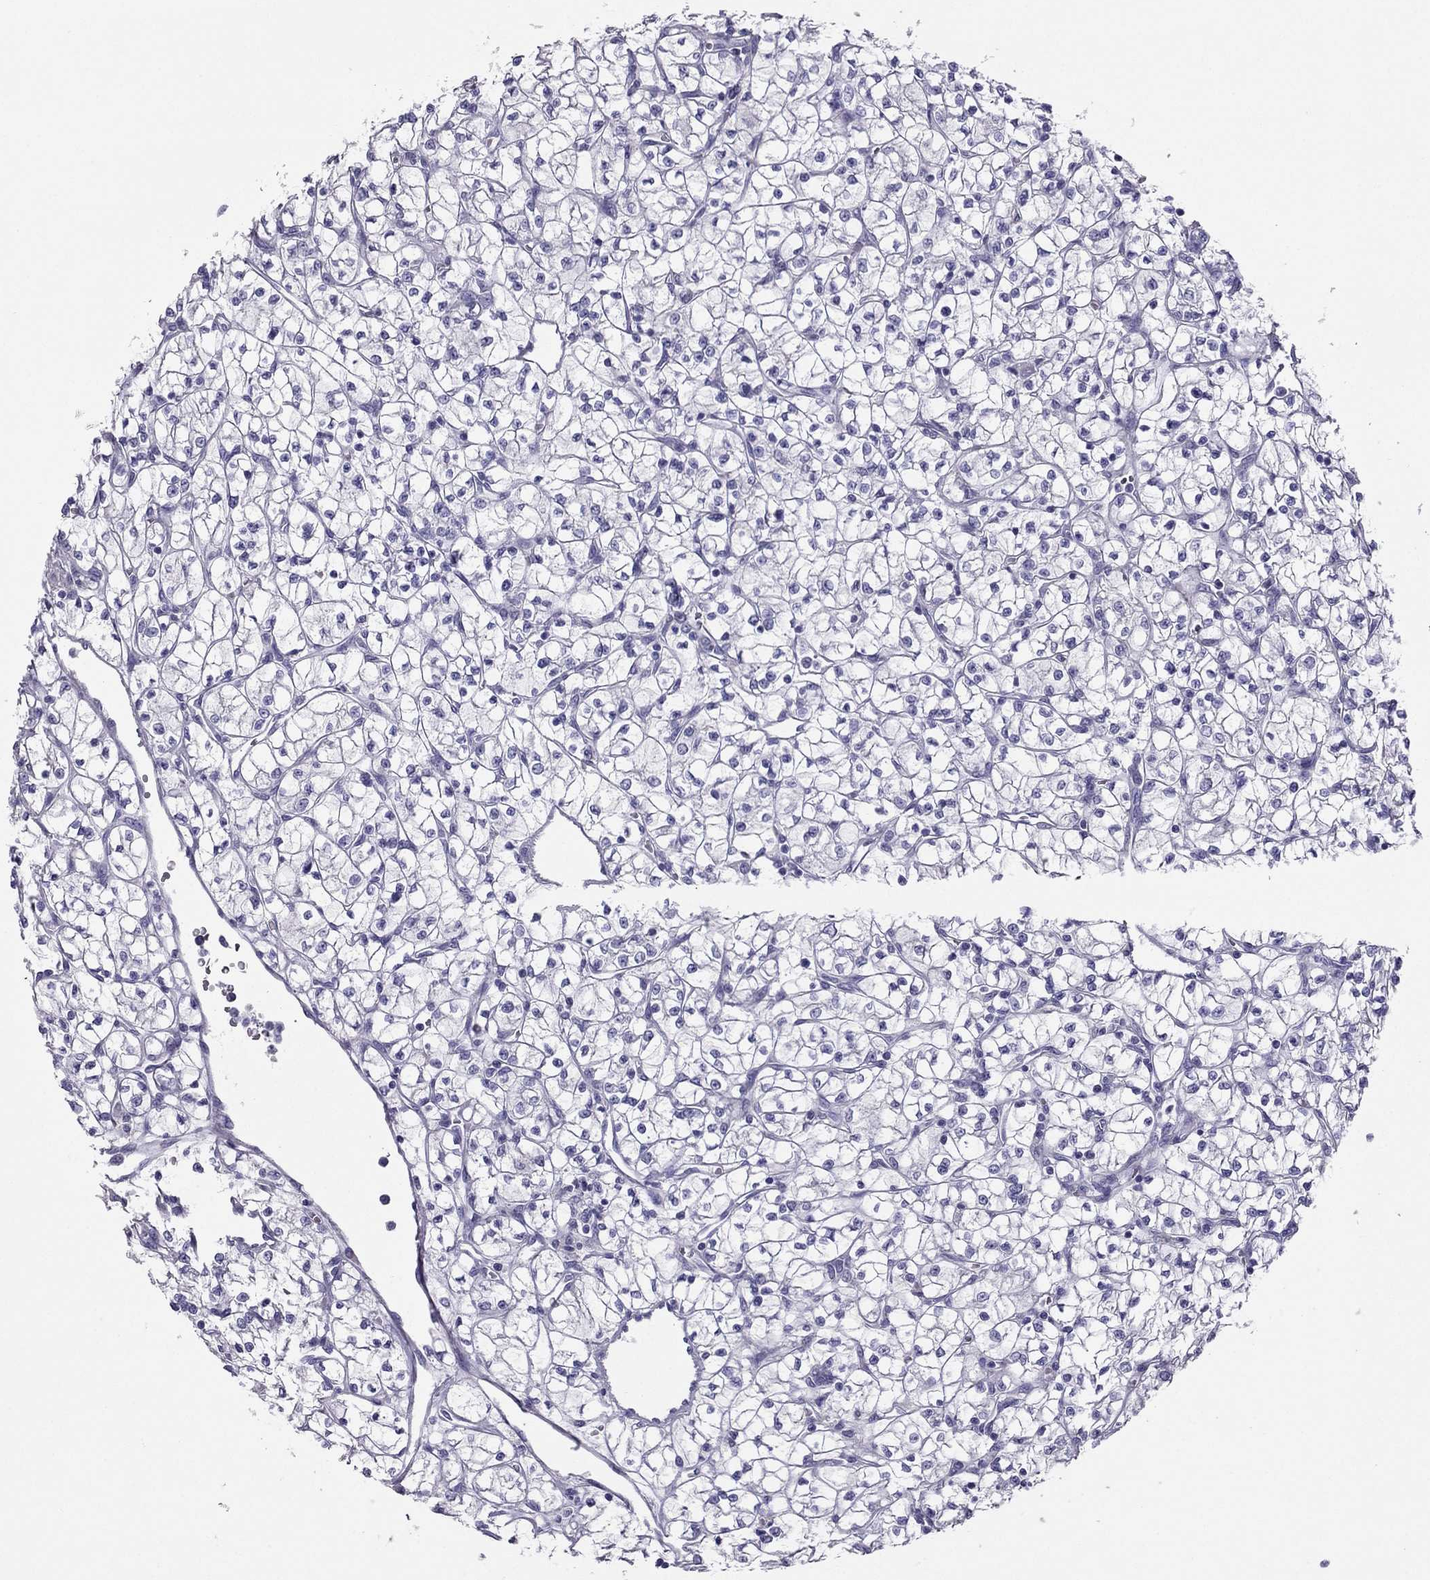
{"staining": {"intensity": "negative", "quantity": "none", "location": "none"}, "tissue": "renal cancer", "cell_type": "Tumor cells", "image_type": "cancer", "snomed": [{"axis": "morphology", "description": "Adenocarcinoma, NOS"}, {"axis": "topography", "description": "Kidney"}], "caption": "A high-resolution photomicrograph shows IHC staining of adenocarcinoma (renal), which shows no significant positivity in tumor cells.", "gene": "MAEL", "patient": {"sex": "female", "age": 64}}